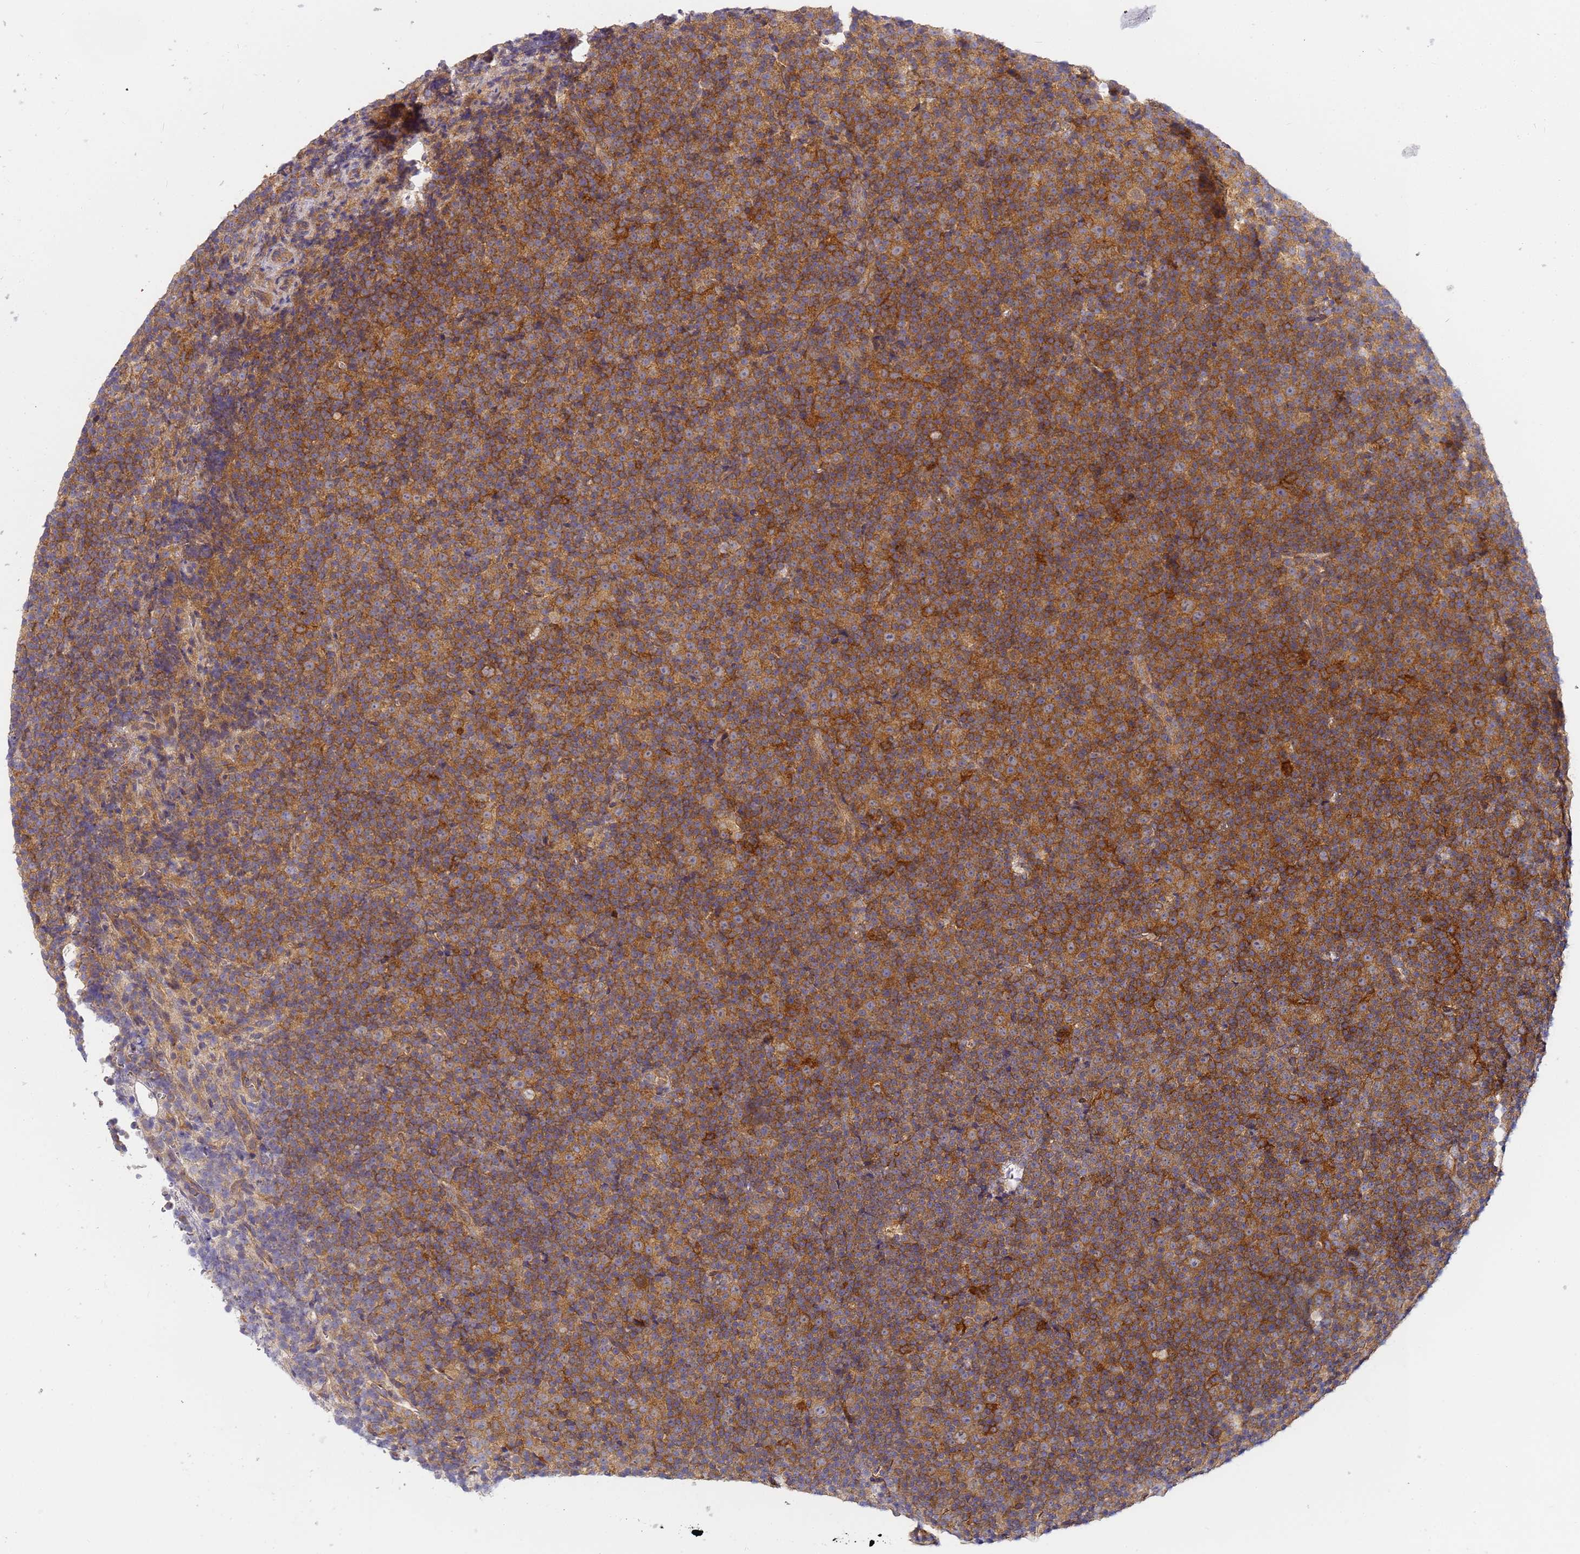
{"staining": {"intensity": "moderate", "quantity": ">75%", "location": "cytoplasmic/membranous"}, "tissue": "lymphoma", "cell_type": "Tumor cells", "image_type": "cancer", "snomed": [{"axis": "morphology", "description": "Malignant lymphoma, non-Hodgkin's type, Low grade"}, {"axis": "topography", "description": "Lymph node"}], "caption": "IHC image of neoplastic tissue: human lymphoma stained using immunohistochemistry (IHC) demonstrates medium levels of moderate protein expression localized specifically in the cytoplasmic/membranous of tumor cells, appearing as a cytoplasmic/membranous brown color.", "gene": "CHM", "patient": {"sex": "female", "age": 67}}